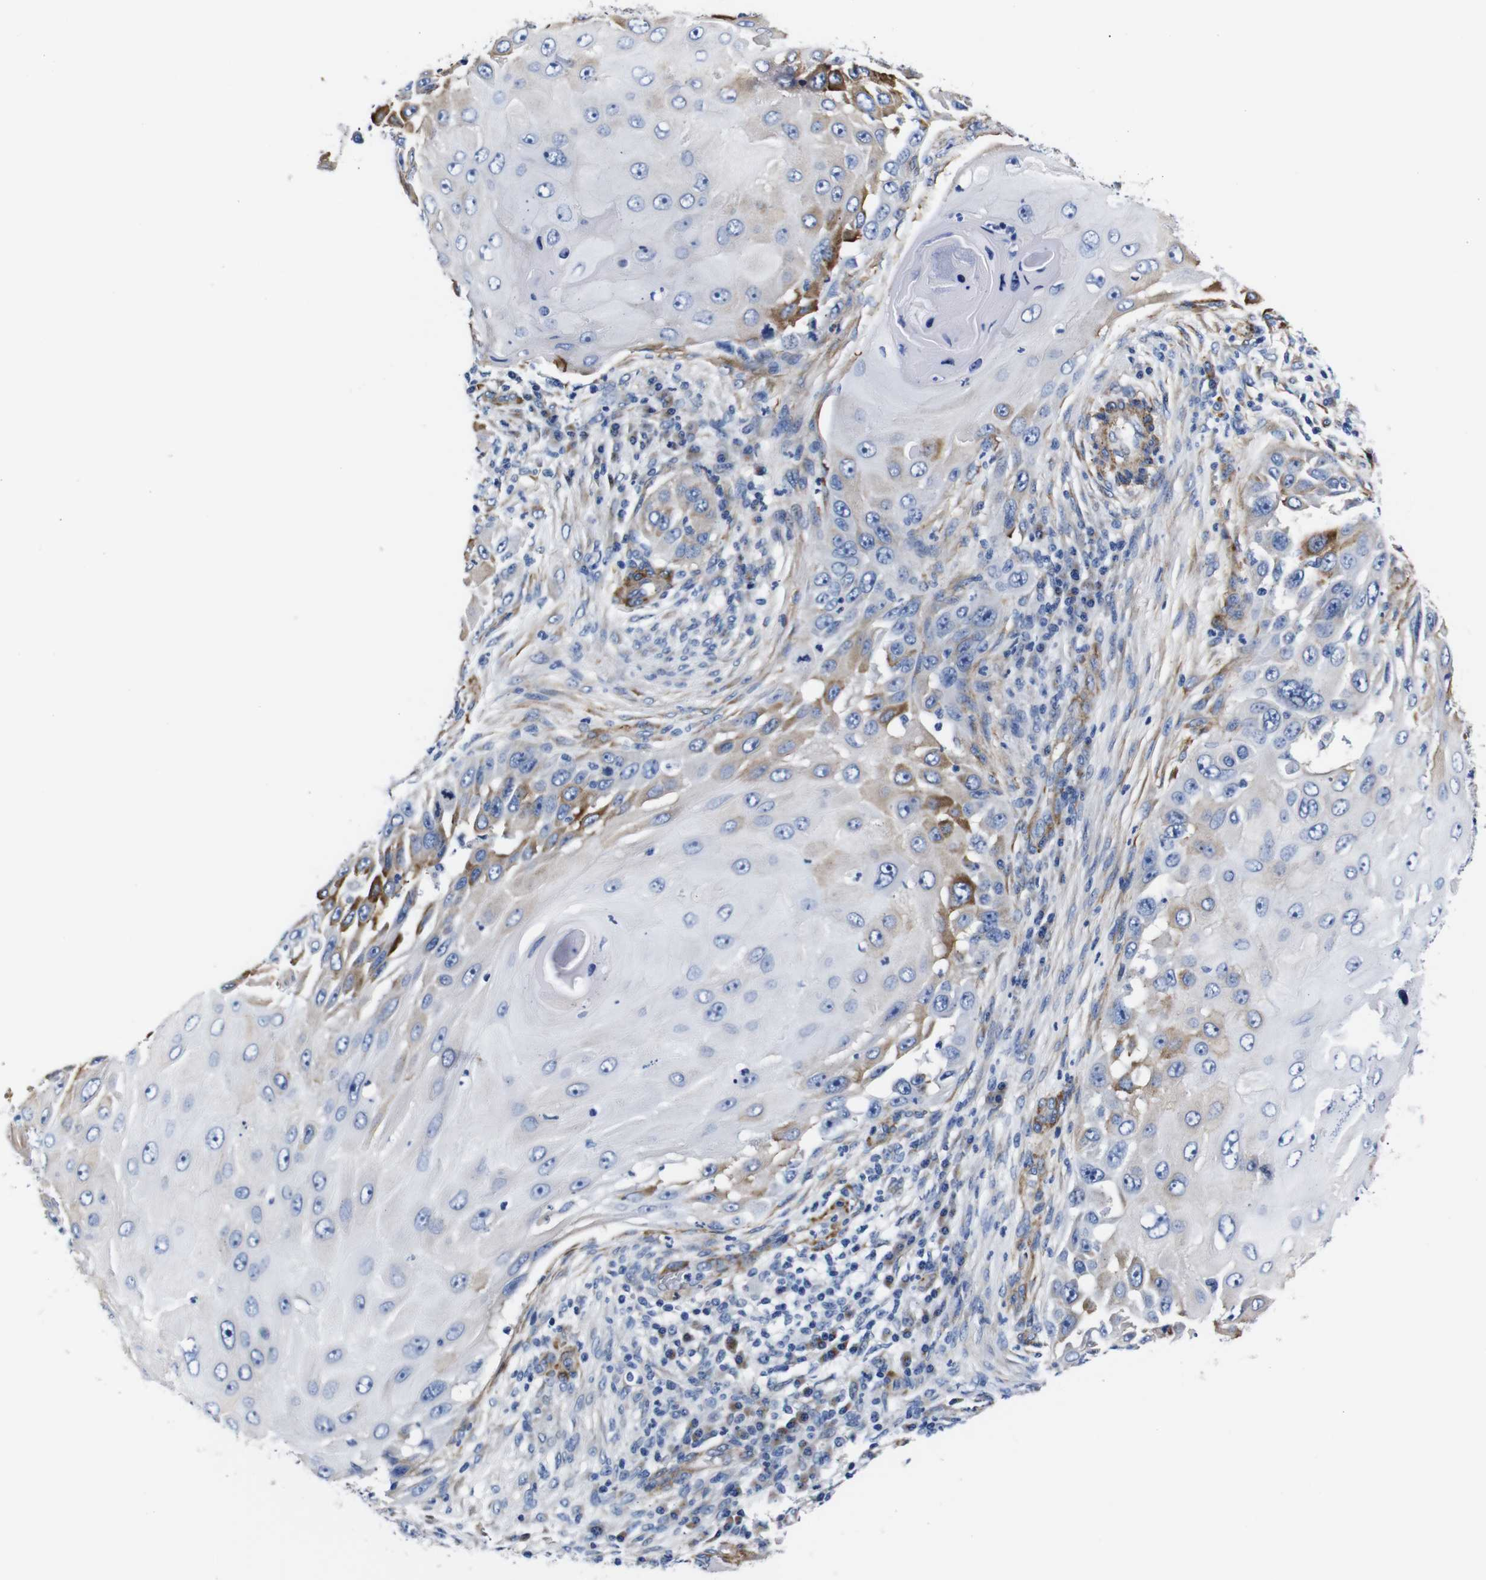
{"staining": {"intensity": "moderate", "quantity": "<25%", "location": "cytoplasmic/membranous"}, "tissue": "skin cancer", "cell_type": "Tumor cells", "image_type": "cancer", "snomed": [{"axis": "morphology", "description": "Squamous cell carcinoma, NOS"}, {"axis": "topography", "description": "Skin"}], "caption": "A photomicrograph of skin cancer (squamous cell carcinoma) stained for a protein exhibits moderate cytoplasmic/membranous brown staining in tumor cells.", "gene": "LRIG1", "patient": {"sex": "female", "age": 44}}